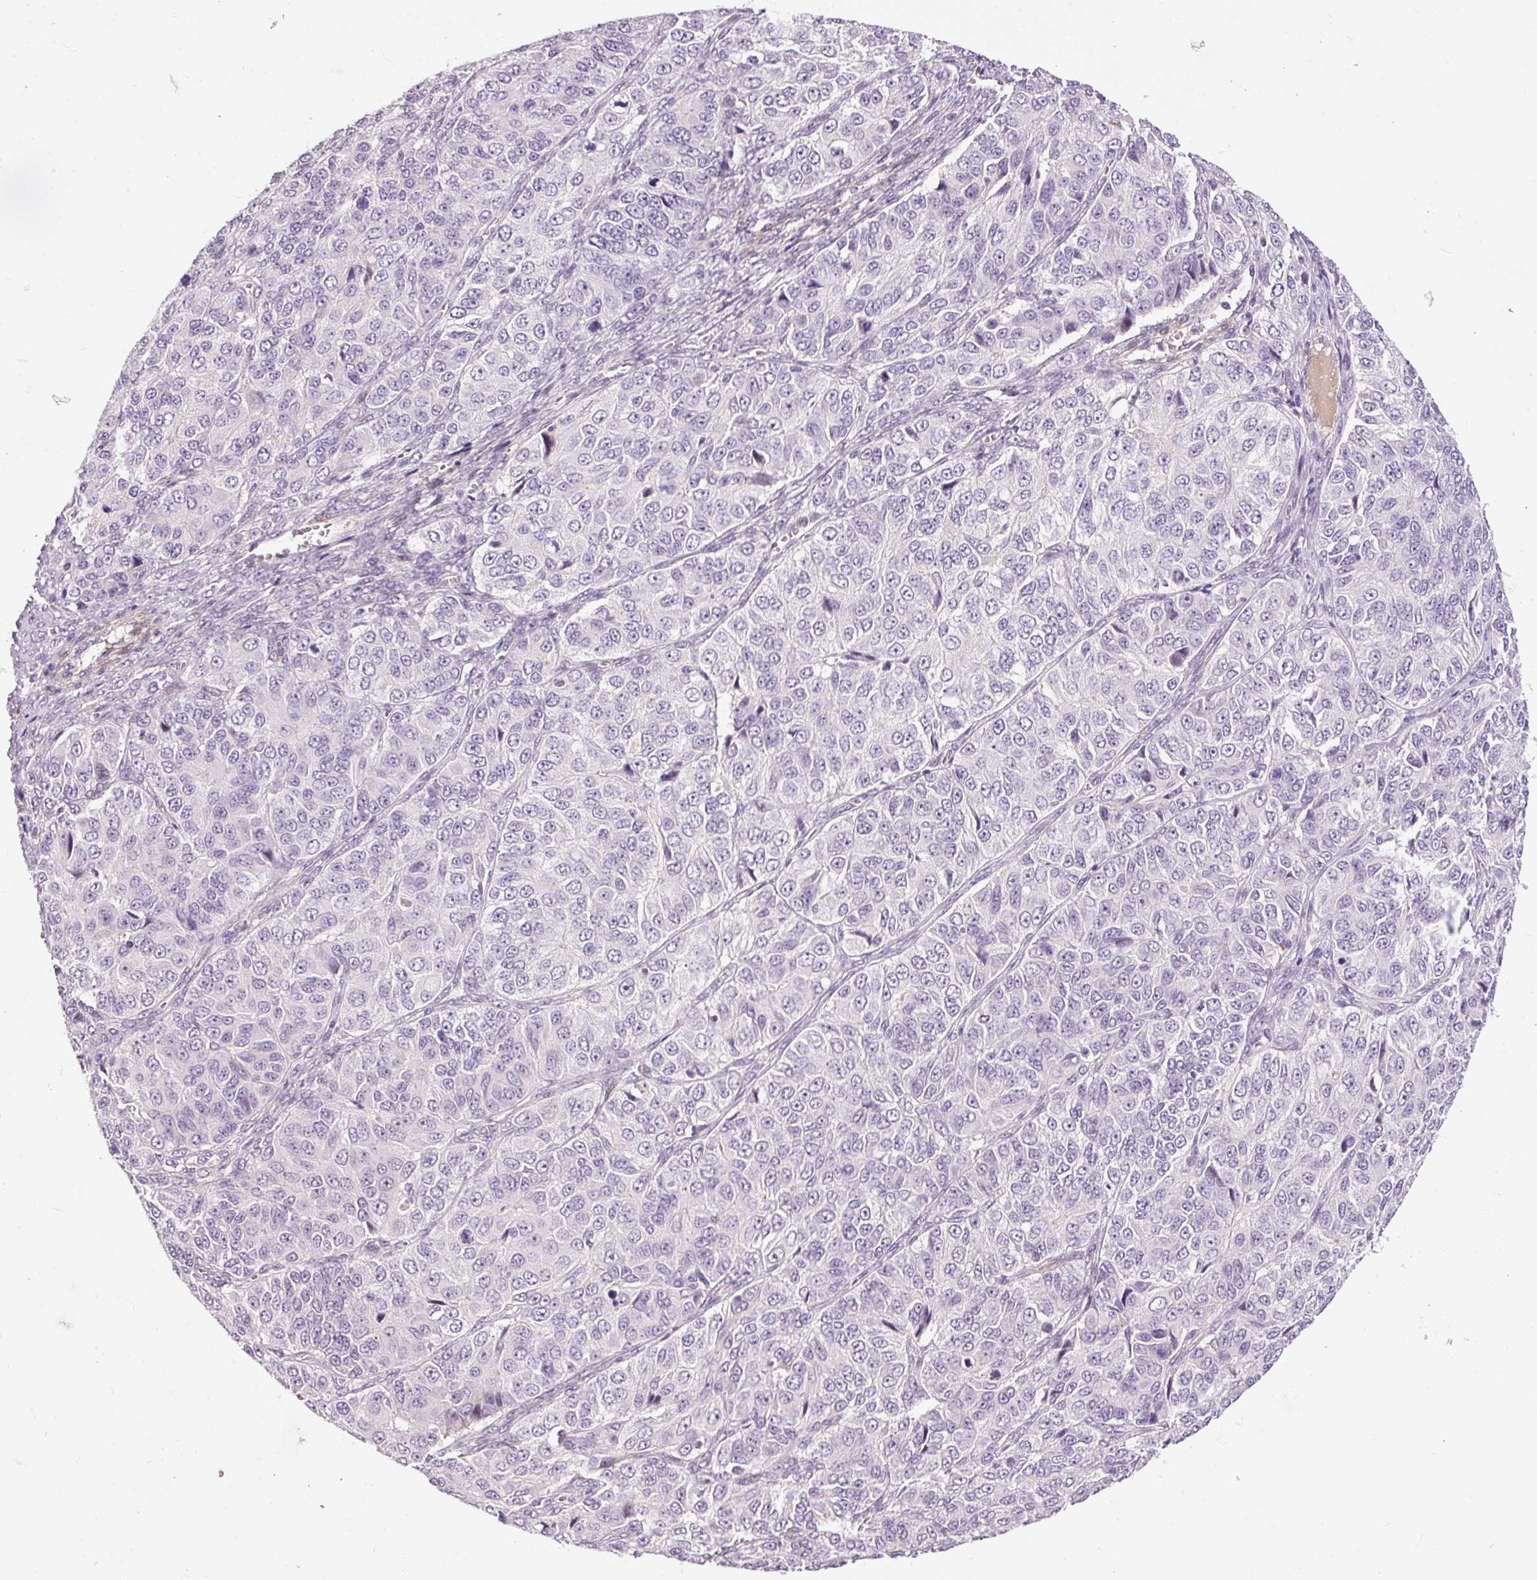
{"staining": {"intensity": "negative", "quantity": "none", "location": "none"}, "tissue": "ovarian cancer", "cell_type": "Tumor cells", "image_type": "cancer", "snomed": [{"axis": "morphology", "description": "Carcinoma, endometroid"}, {"axis": "topography", "description": "Ovary"}], "caption": "Immunohistochemistry (IHC) micrograph of ovarian cancer stained for a protein (brown), which exhibits no staining in tumor cells.", "gene": "HNF1A", "patient": {"sex": "female", "age": 51}}